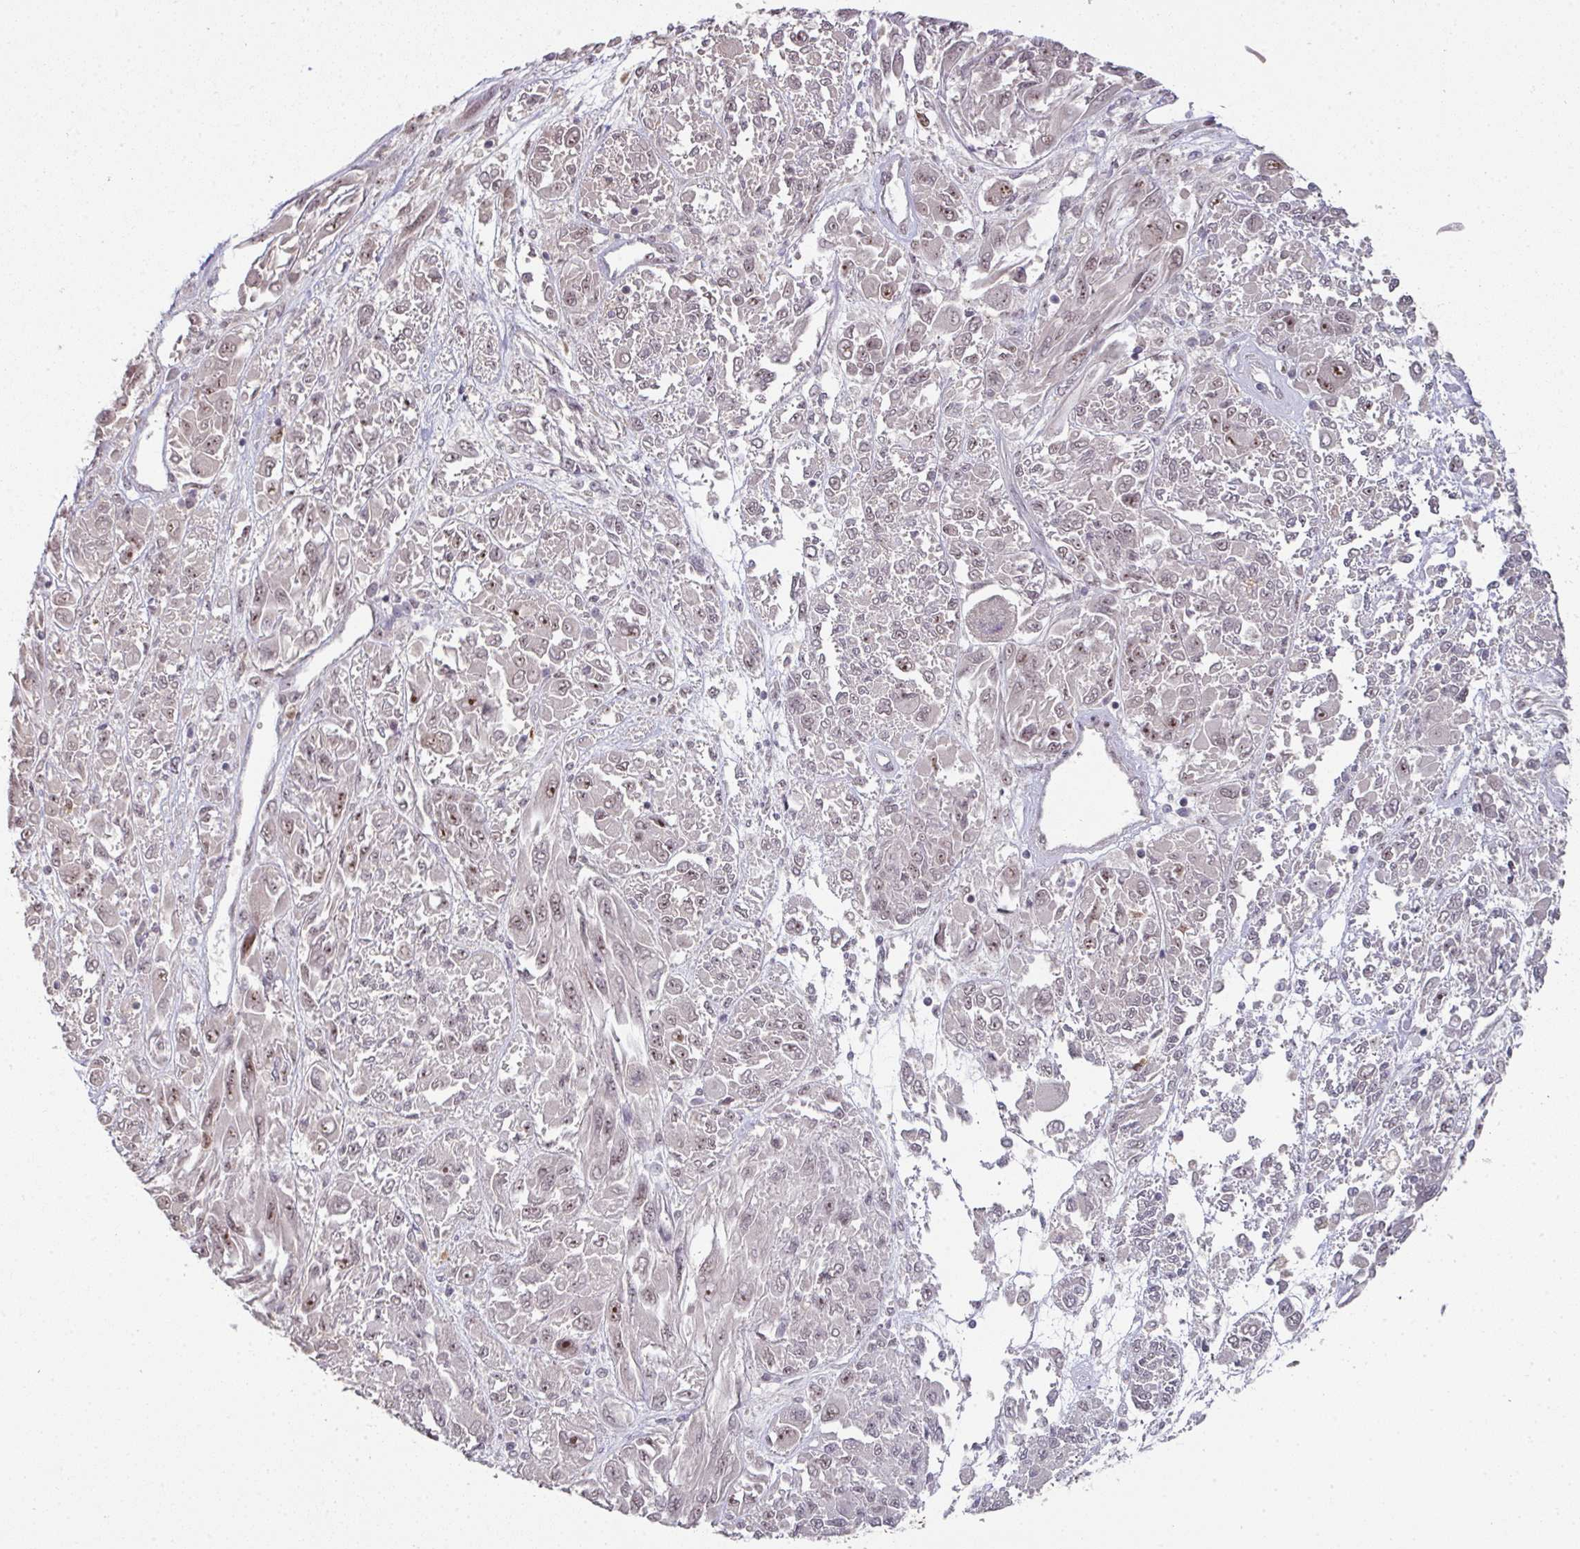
{"staining": {"intensity": "weak", "quantity": "25%-75%", "location": "nuclear"}, "tissue": "melanoma", "cell_type": "Tumor cells", "image_type": "cancer", "snomed": [{"axis": "morphology", "description": "Malignant melanoma, NOS"}, {"axis": "topography", "description": "Skin"}], "caption": "The photomicrograph demonstrates staining of malignant melanoma, revealing weak nuclear protein staining (brown color) within tumor cells.", "gene": "GTF2H3", "patient": {"sex": "female", "age": 91}}